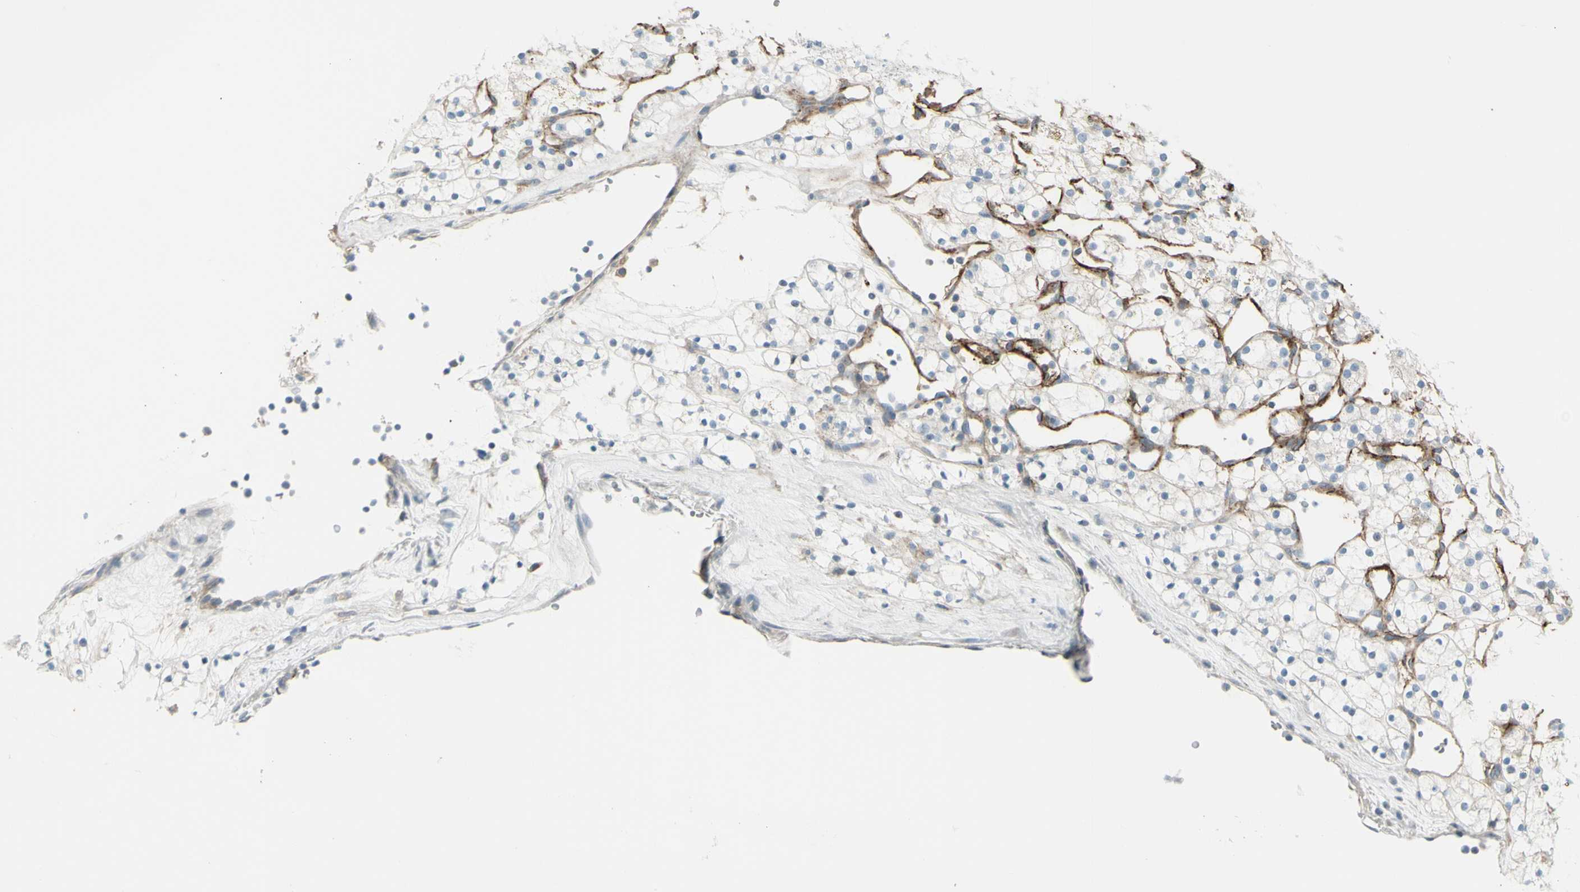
{"staining": {"intensity": "negative", "quantity": "none", "location": "none"}, "tissue": "renal cancer", "cell_type": "Tumor cells", "image_type": "cancer", "snomed": [{"axis": "morphology", "description": "Adenocarcinoma, NOS"}, {"axis": "topography", "description": "Kidney"}], "caption": "A micrograph of human renal adenocarcinoma is negative for staining in tumor cells. (DAB (3,3'-diaminobenzidine) immunohistochemistry visualized using brightfield microscopy, high magnification).", "gene": "GPR34", "patient": {"sex": "female", "age": 60}}